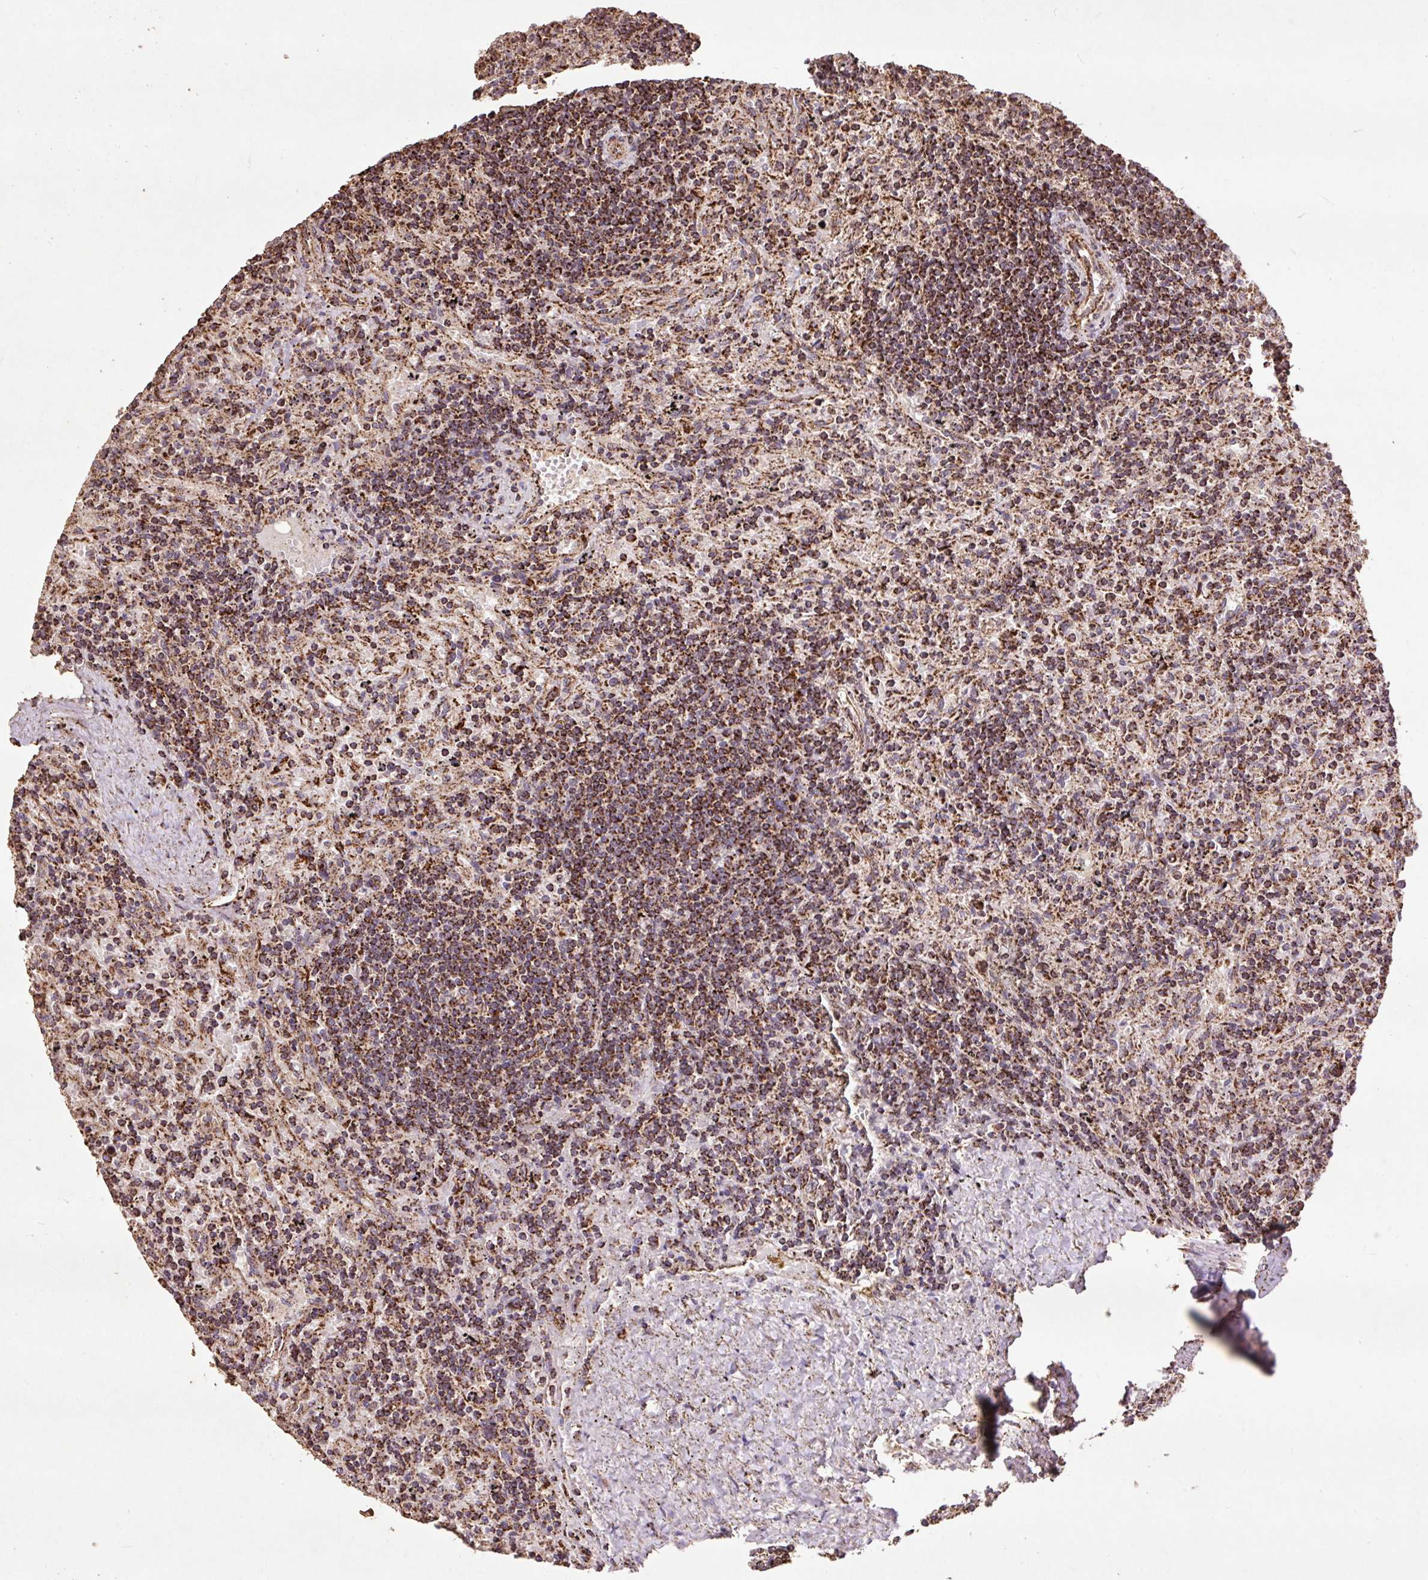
{"staining": {"intensity": "moderate", "quantity": ">75%", "location": "cytoplasmic/membranous"}, "tissue": "lymphoma", "cell_type": "Tumor cells", "image_type": "cancer", "snomed": [{"axis": "morphology", "description": "Malignant lymphoma, non-Hodgkin's type, Low grade"}, {"axis": "topography", "description": "Spleen"}], "caption": "Immunohistochemical staining of lymphoma displays medium levels of moderate cytoplasmic/membranous protein staining in approximately >75% of tumor cells.", "gene": "ATP5F1A", "patient": {"sex": "male", "age": 76}}